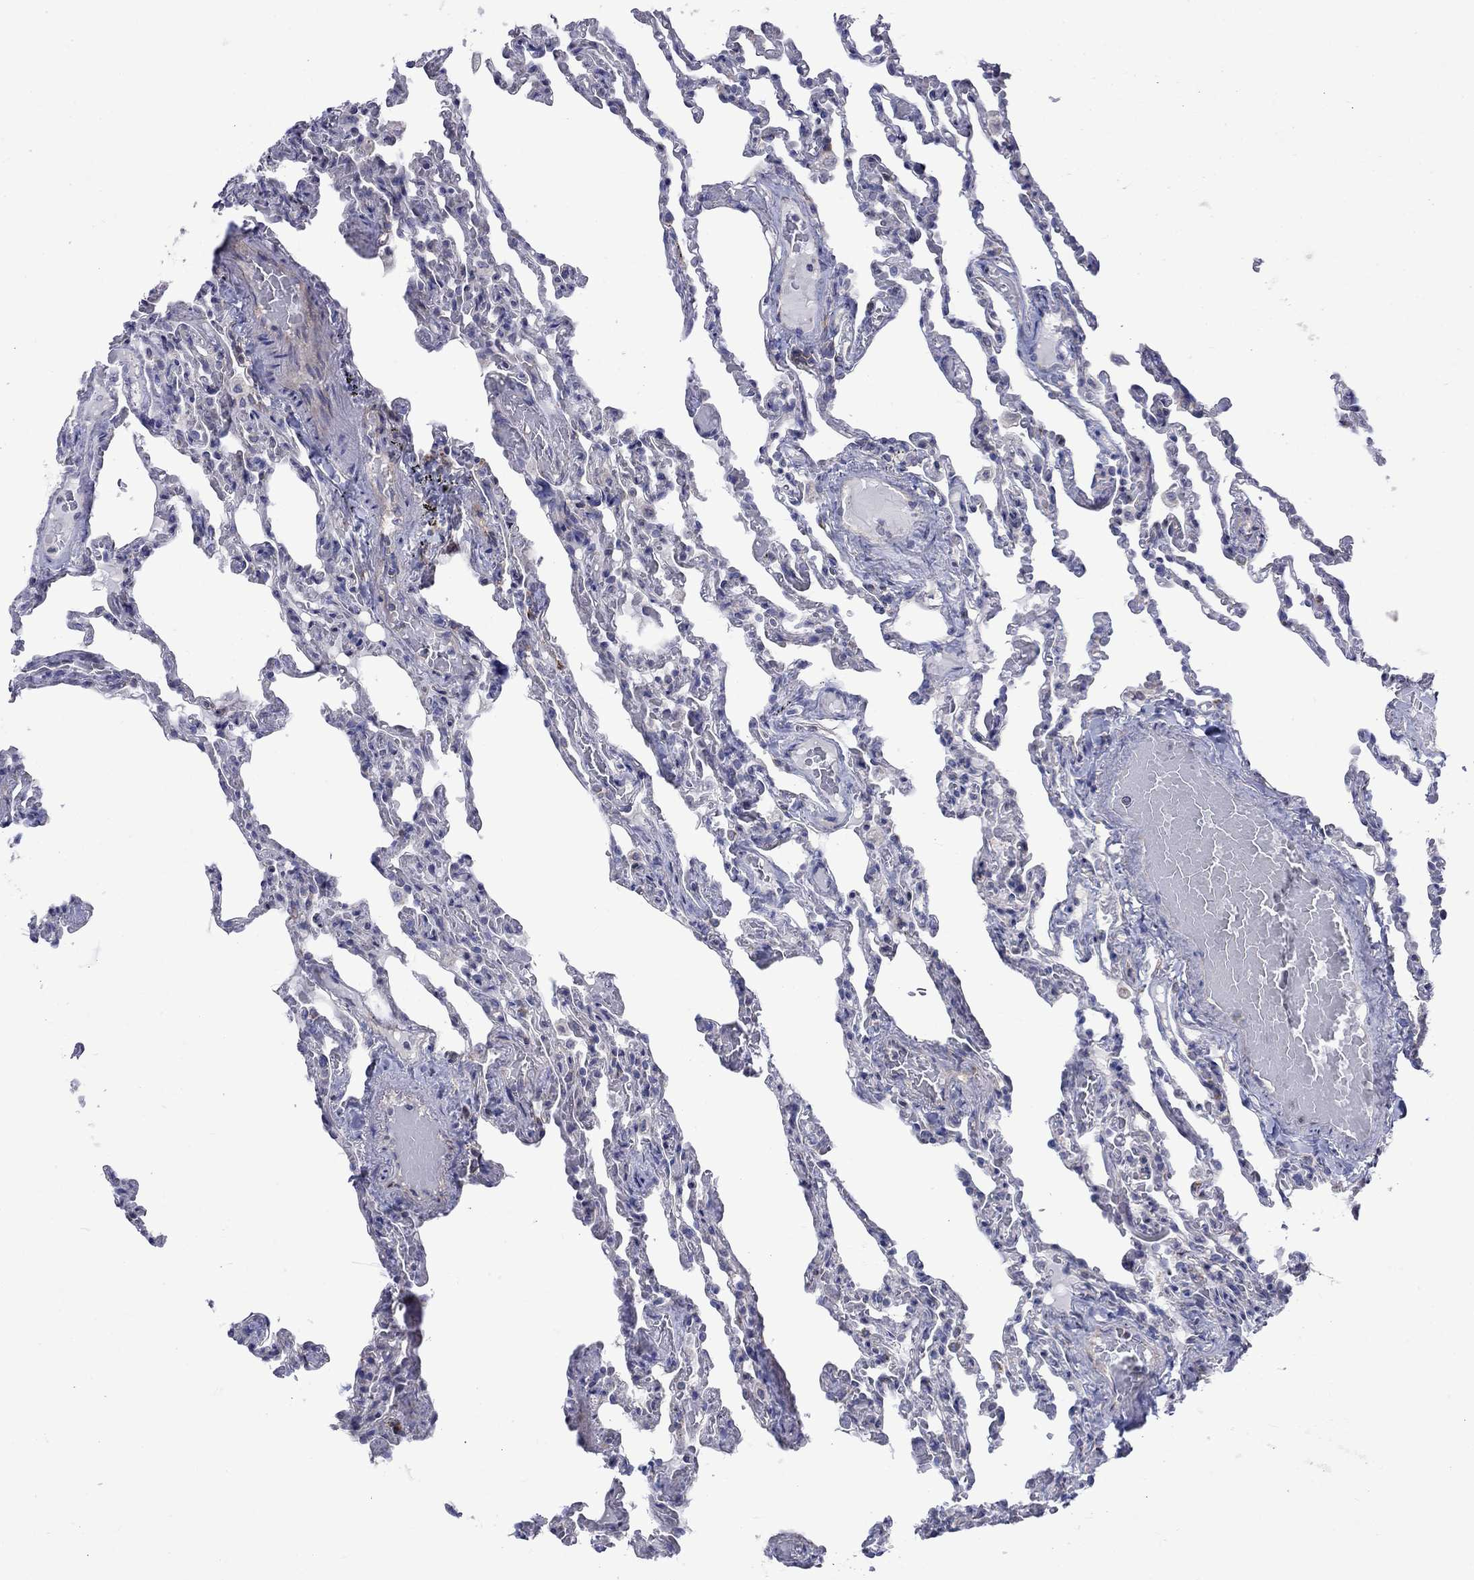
{"staining": {"intensity": "negative", "quantity": "none", "location": "none"}, "tissue": "lung", "cell_type": "Alveolar cells", "image_type": "normal", "snomed": [{"axis": "morphology", "description": "Normal tissue, NOS"}, {"axis": "topography", "description": "Lung"}], "caption": "The image demonstrates no staining of alveolar cells in unremarkable lung. (DAB (3,3'-diaminobenzidine) IHC with hematoxylin counter stain).", "gene": "CISD1", "patient": {"sex": "female", "age": 43}}